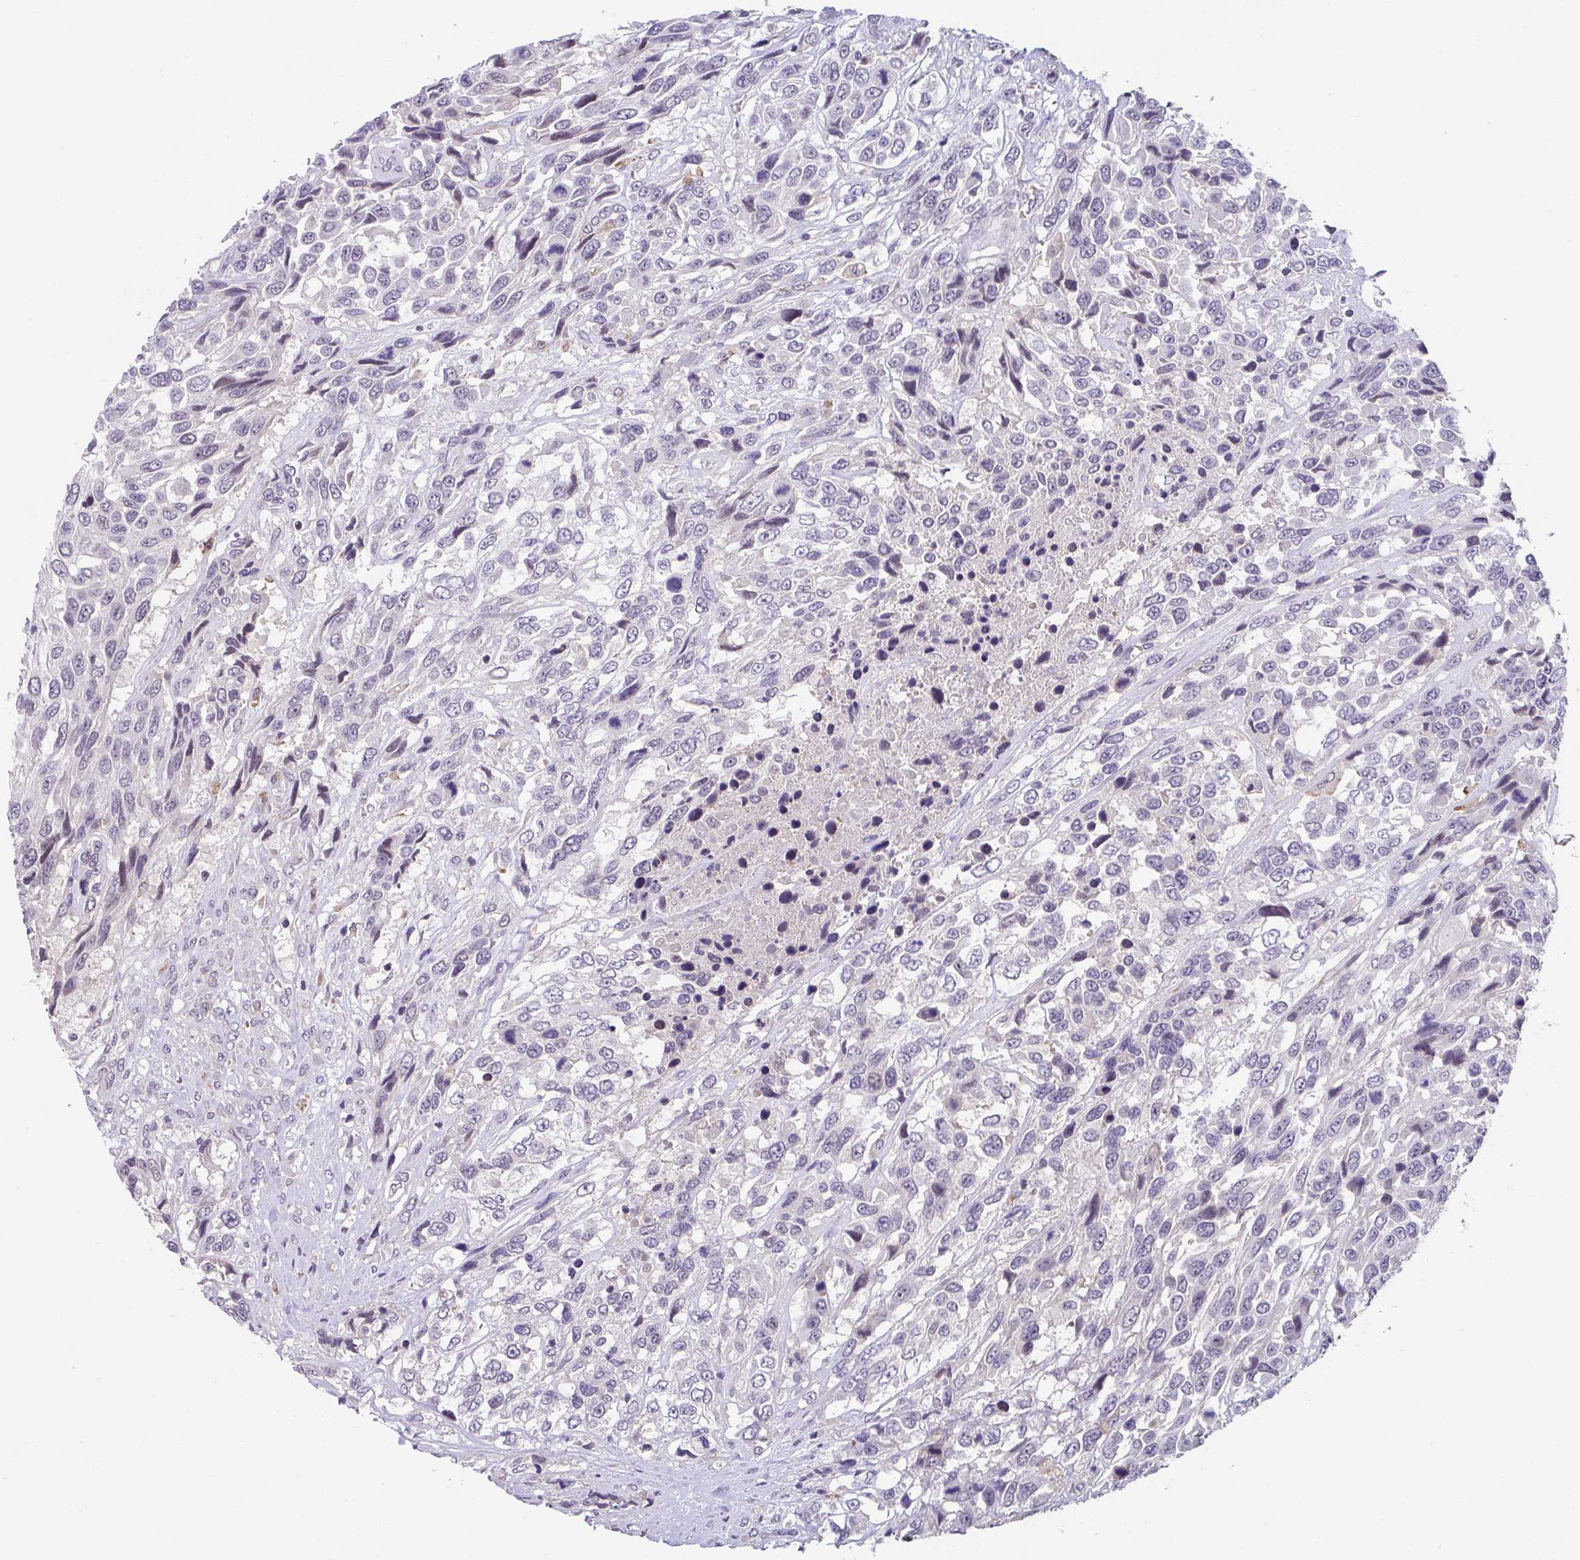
{"staining": {"intensity": "weak", "quantity": "<25%", "location": "nuclear"}, "tissue": "urothelial cancer", "cell_type": "Tumor cells", "image_type": "cancer", "snomed": [{"axis": "morphology", "description": "Urothelial carcinoma, High grade"}, {"axis": "topography", "description": "Urinary bladder"}], "caption": "Micrograph shows no significant protein positivity in tumor cells of urothelial cancer.", "gene": "GLTPD2", "patient": {"sex": "female", "age": 70}}